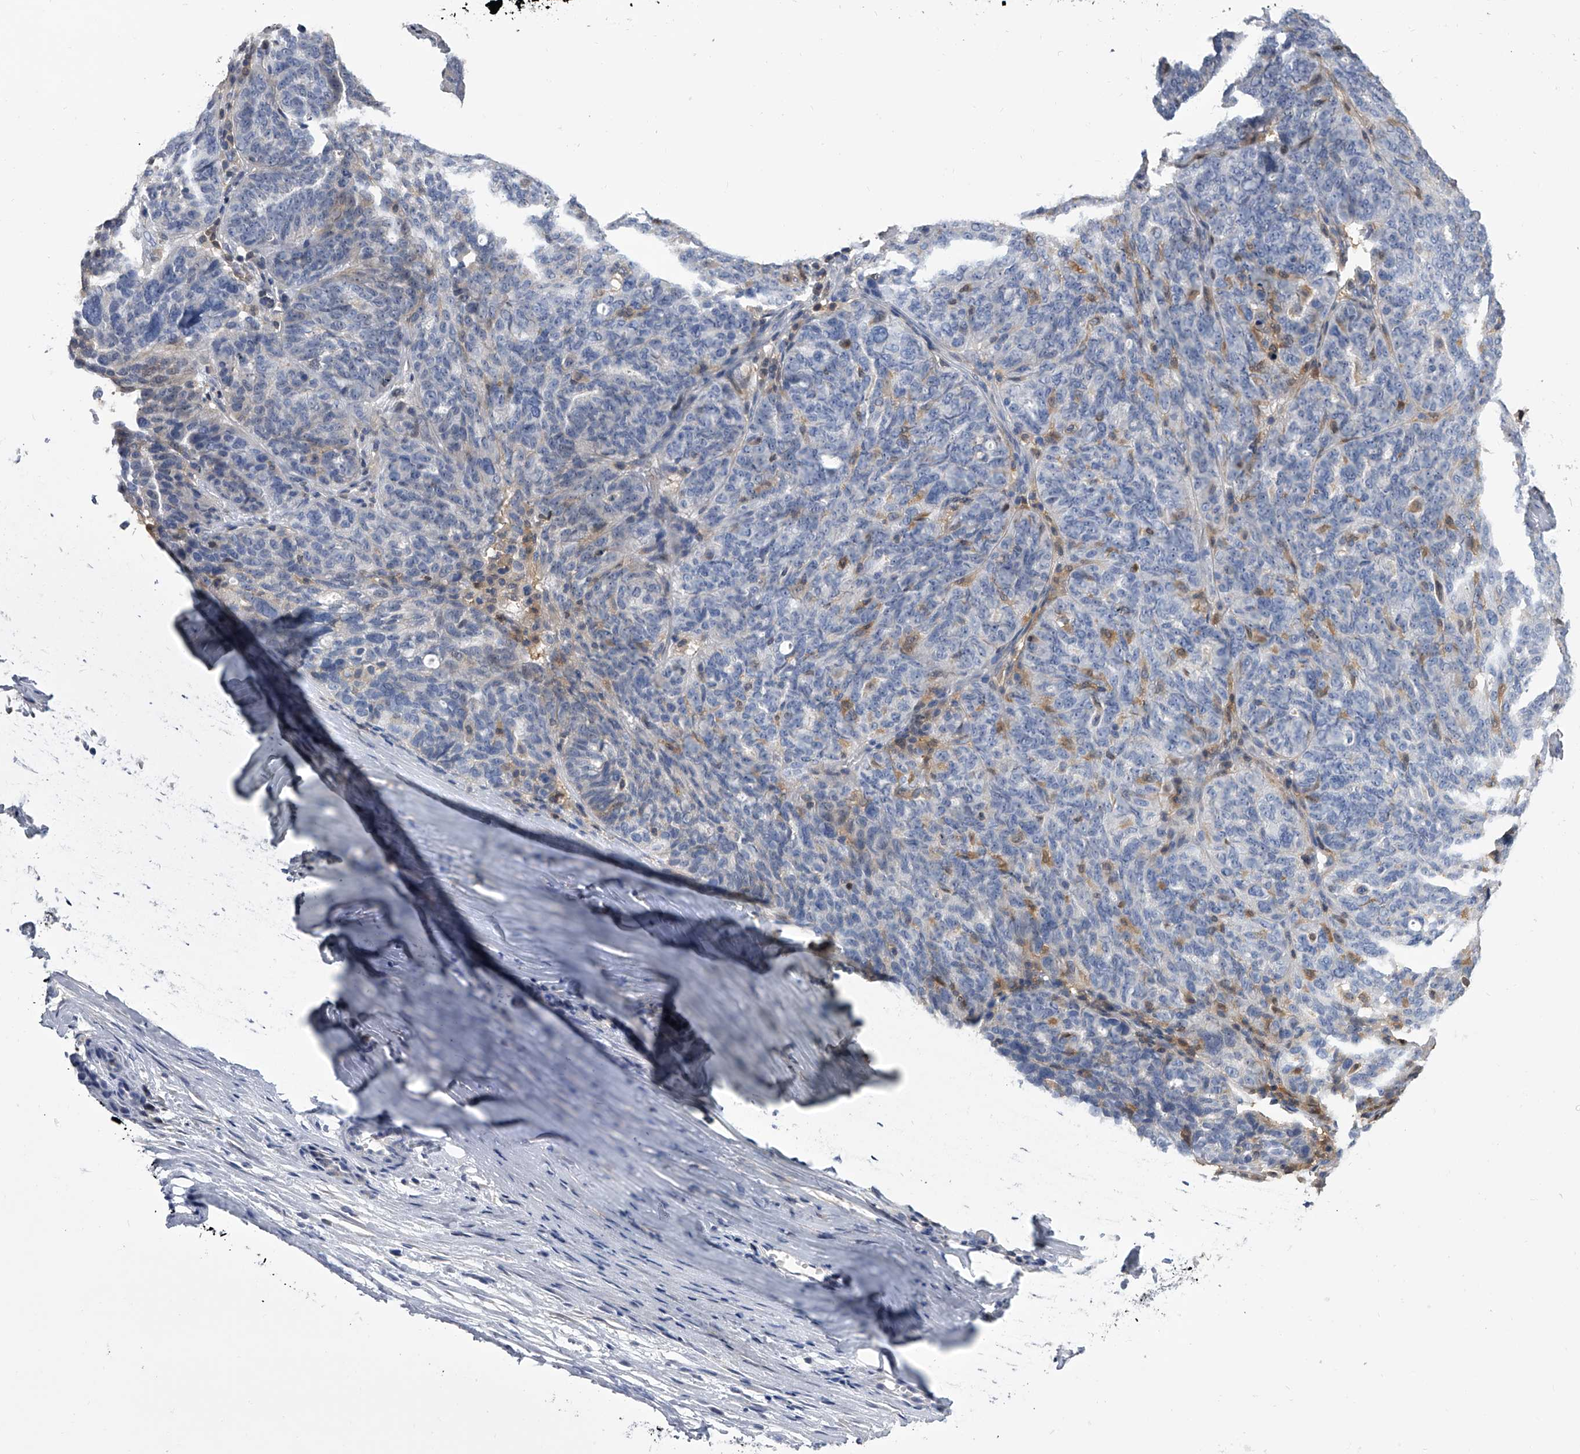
{"staining": {"intensity": "negative", "quantity": "none", "location": "none"}, "tissue": "ovarian cancer", "cell_type": "Tumor cells", "image_type": "cancer", "snomed": [{"axis": "morphology", "description": "Cystadenocarcinoma, serous, NOS"}, {"axis": "topography", "description": "Ovary"}], "caption": "Ovarian serous cystadenocarcinoma was stained to show a protein in brown. There is no significant expression in tumor cells.", "gene": "SERPINB9", "patient": {"sex": "female", "age": 59}}